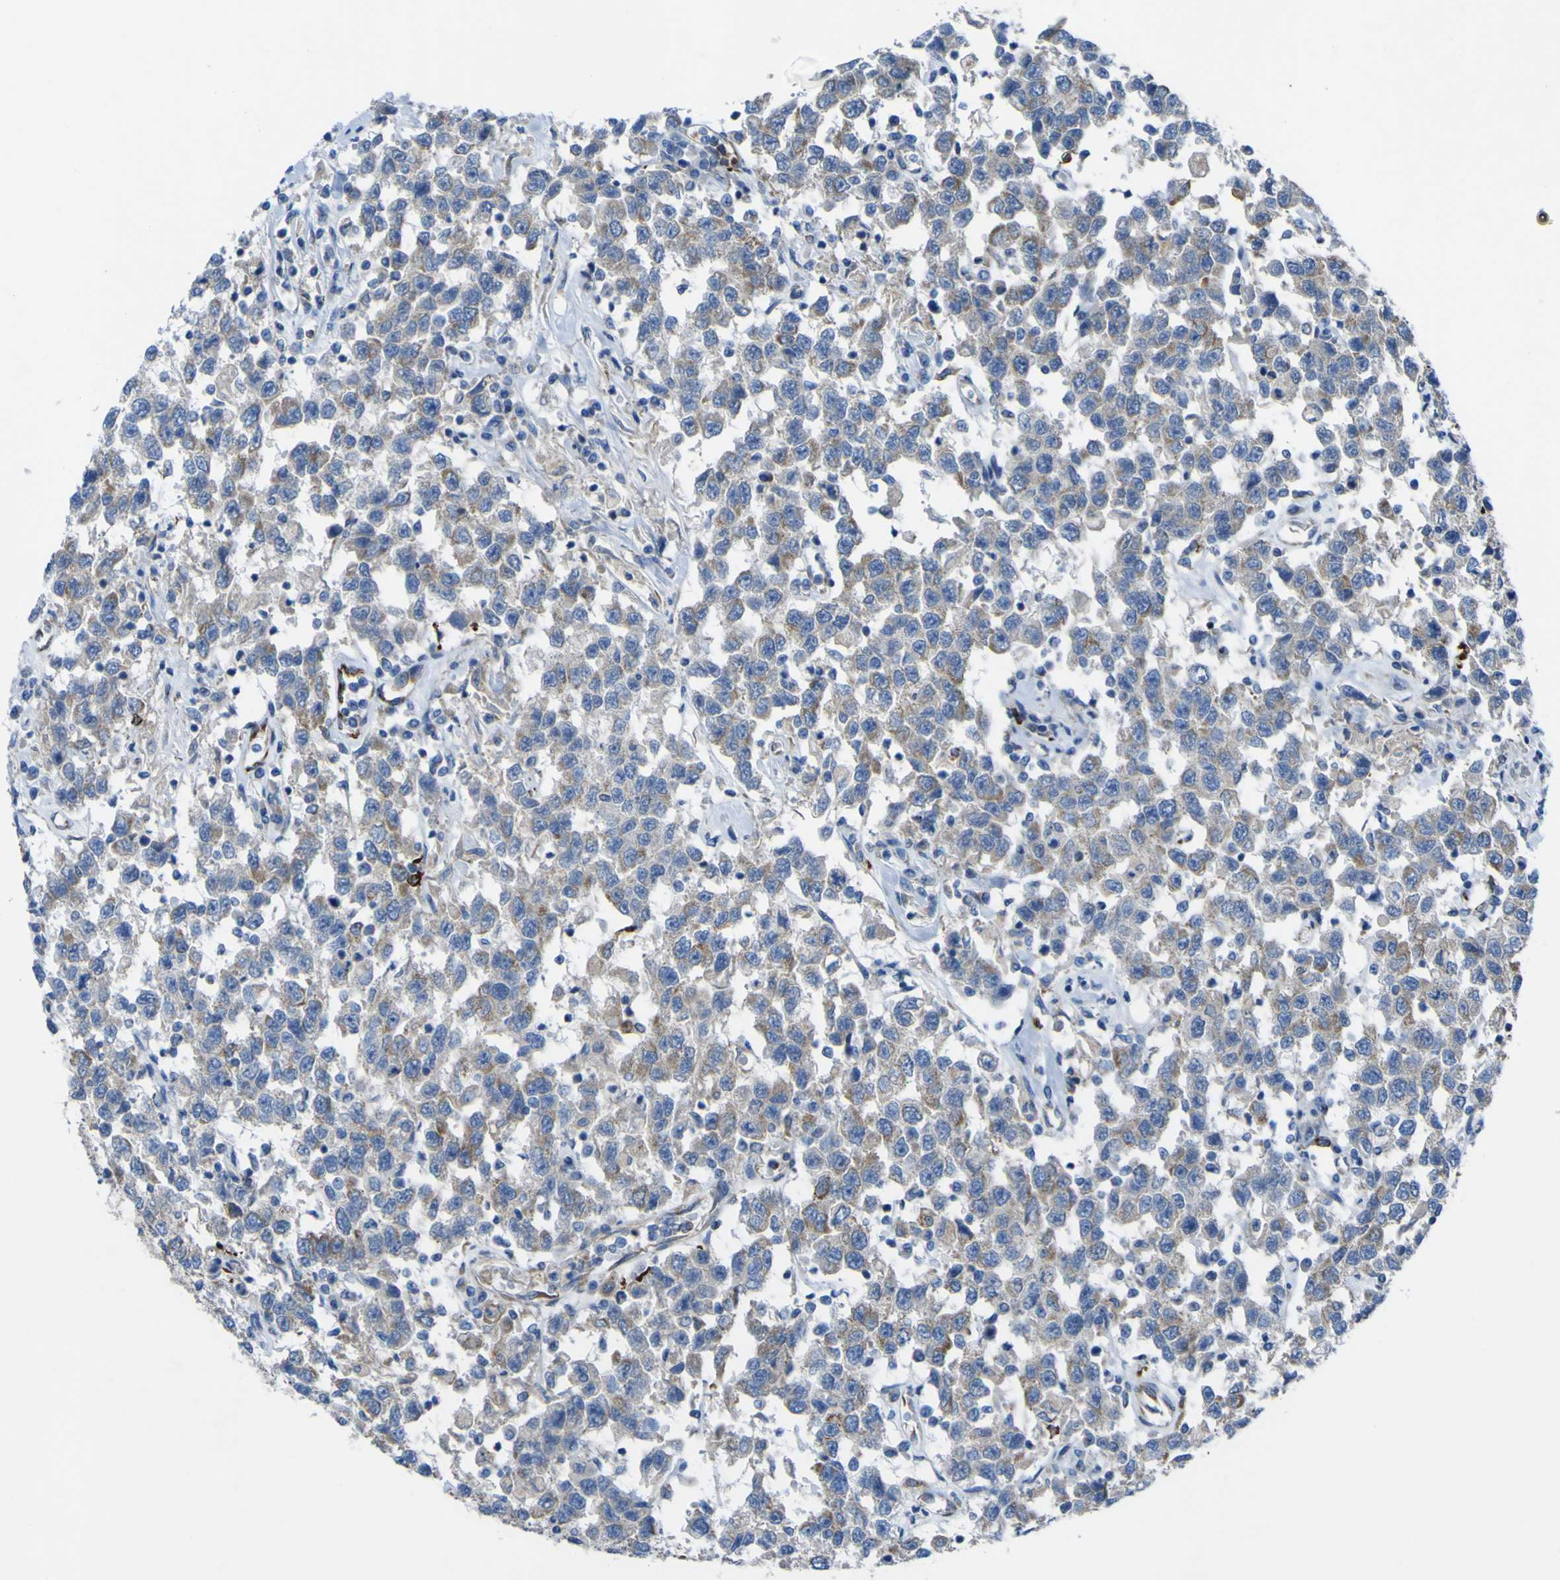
{"staining": {"intensity": "moderate", "quantity": "25%-75%", "location": "cytoplasmic/membranous"}, "tissue": "testis cancer", "cell_type": "Tumor cells", "image_type": "cancer", "snomed": [{"axis": "morphology", "description": "Seminoma, NOS"}, {"axis": "topography", "description": "Testis"}], "caption": "Immunohistochemistry (IHC) image of neoplastic tissue: human seminoma (testis) stained using immunohistochemistry shows medium levels of moderate protein expression localized specifically in the cytoplasmic/membranous of tumor cells, appearing as a cytoplasmic/membranous brown color.", "gene": "CST3", "patient": {"sex": "male", "age": 41}}